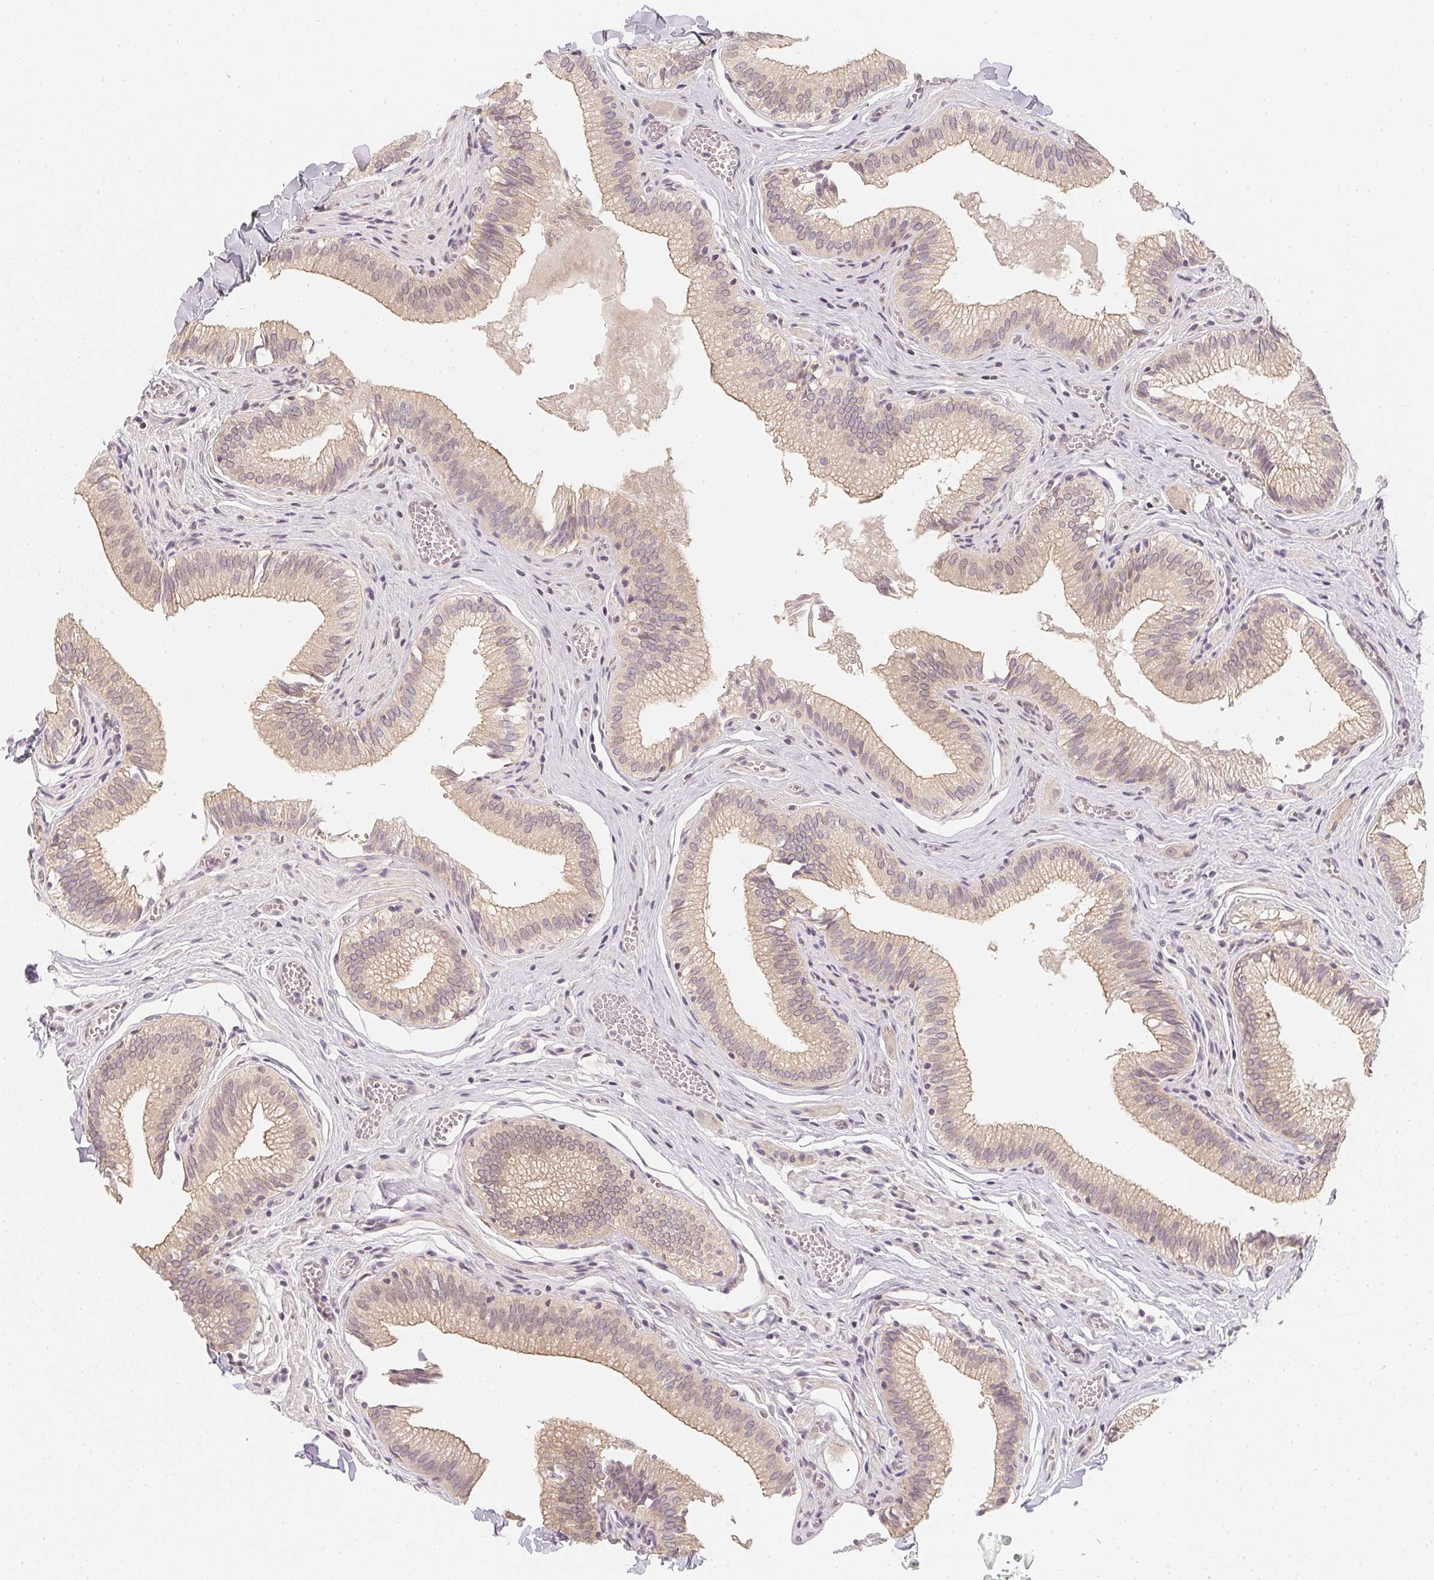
{"staining": {"intensity": "weak", "quantity": ">75%", "location": "cytoplasmic/membranous"}, "tissue": "gallbladder", "cell_type": "Glandular cells", "image_type": "normal", "snomed": [{"axis": "morphology", "description": "Normal tissue, NOS"}, {"axis": "topography", "description": "Gallbladder"}, {"axis": "topography", "description": "Peripheral nerve tissue"}], "caption": "High-power microscopy captured an immunohistochemistry image of benign gallbladder, revealing weak cytoplasmic/membranous expression in approximately >75% of glandular cells.", "gene": "SOAT1", "patient": {"sex": "male", "age": 17}}